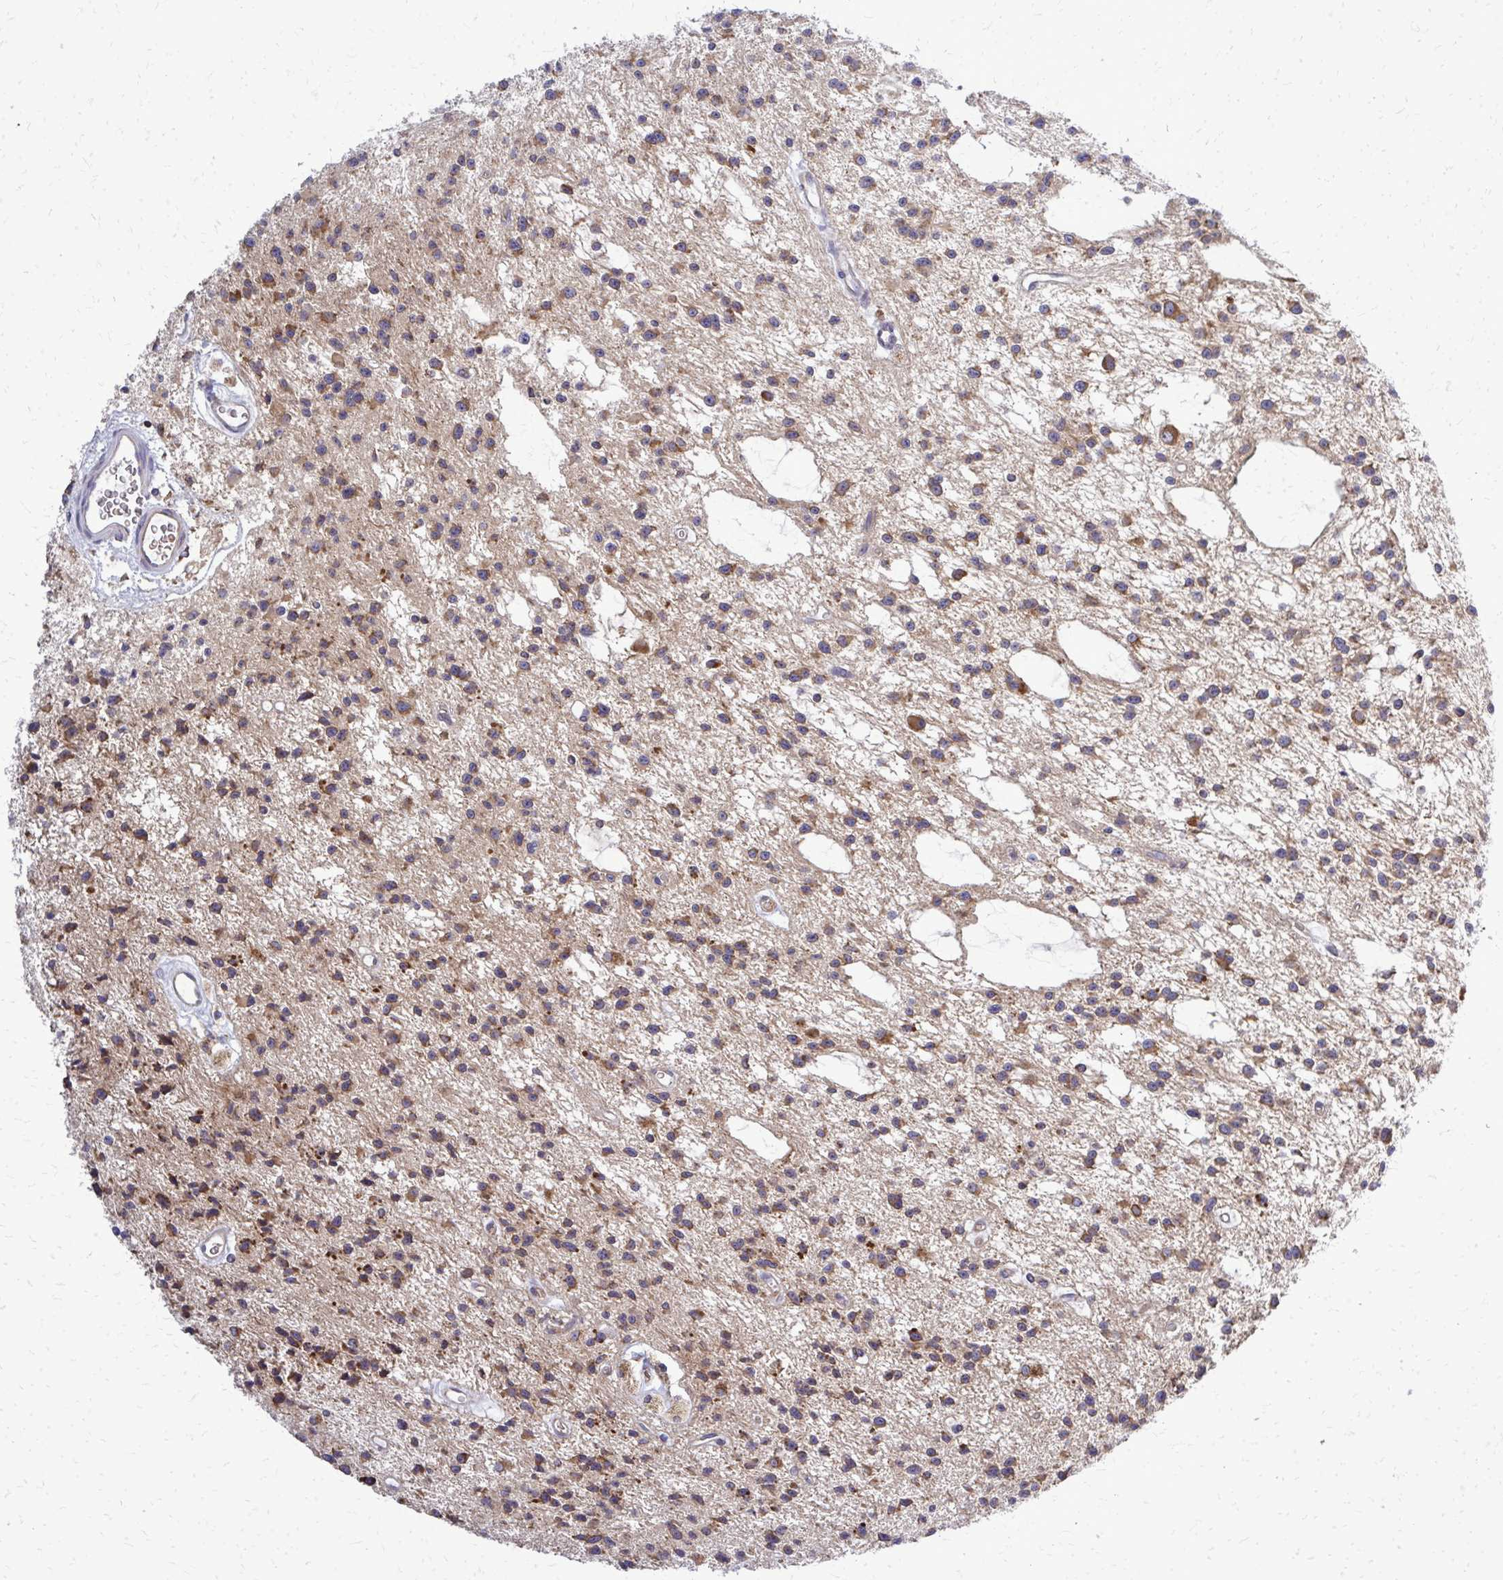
{"staining": {"intensity": "moderate", "quantity": ">75%", "location": "cytoplasmic/membranous"}, "tissue": "glioma", "cell_type": "Tumor cells", "image_type": "cancer", "snomed": [{"axis": "morphology", "description": "Glioma, malignant, Low grade"}, {"axis": "topography", "description": "Brain"}], "caption": "DAB (3,3'-diaminobenzidine) immunohistochemical staining of glioma reveals moderate cytoplasmic/membranous protein staining in approximately >75% of tumor cells.", "gene": "PDK4", "patient": {"sex": "male", "age": 43}}